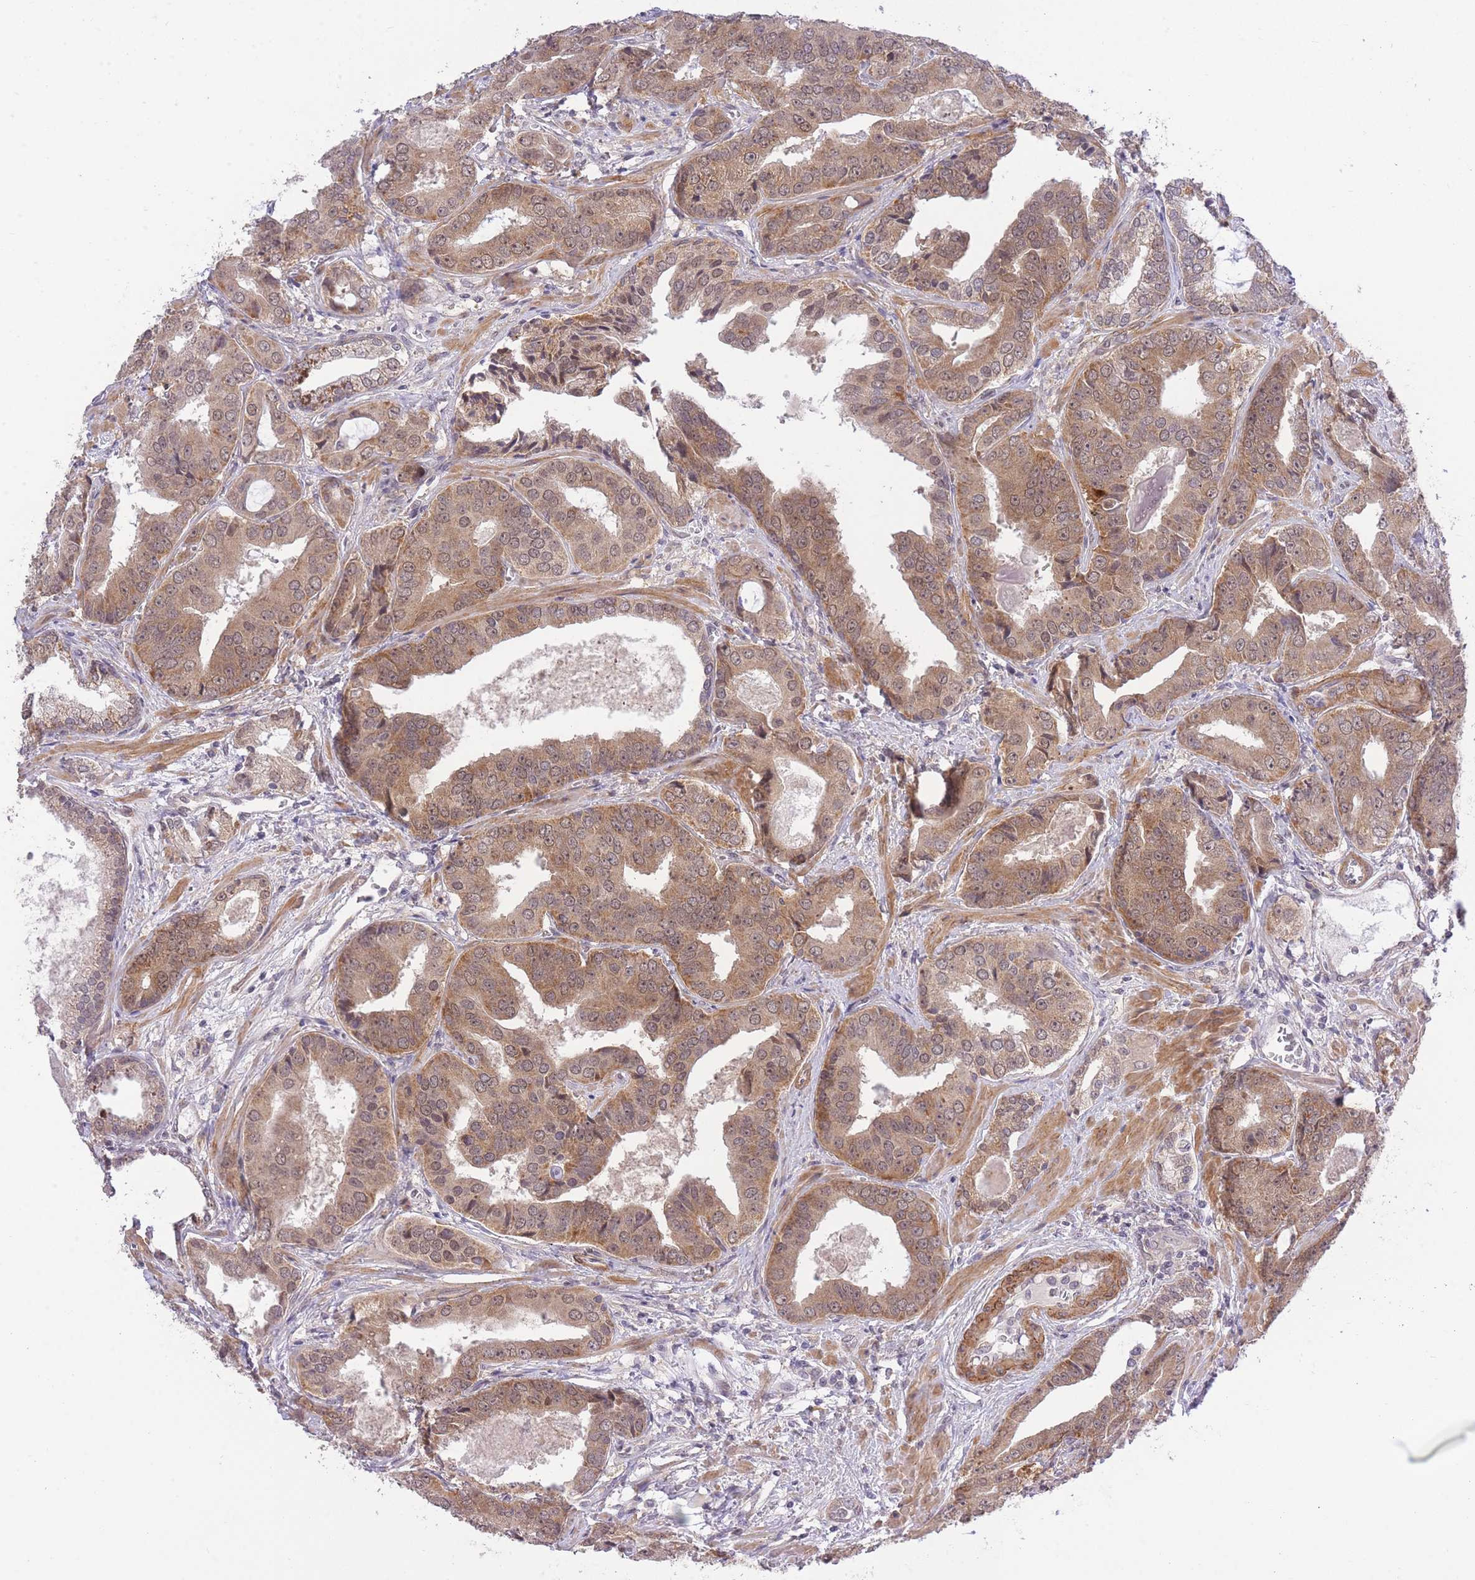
{"staining": {"intensity": "moderate", "quantity": ">75%", "location": "cytoplasmic/membranous"}, "tissue": "prostate cancer", "cell_type": "Tumor cells", "image_type": "cancer", "snomed": [{"axis": "morphology", "description": "Adenocarcinoma, High grade"}, {"axis": "topography", "description": "Prostate"}], "caption": "An immunohistochemistry histopathology image of tumor tissue is shown. Protein staining in brown shows moderate cytoplasmic/membranous positivity in prostate cancer (high-grade adenocarcinoma) within tumor cells.", "gene": "ELOA2", "patient": {"sex": "male", "age": 71}}